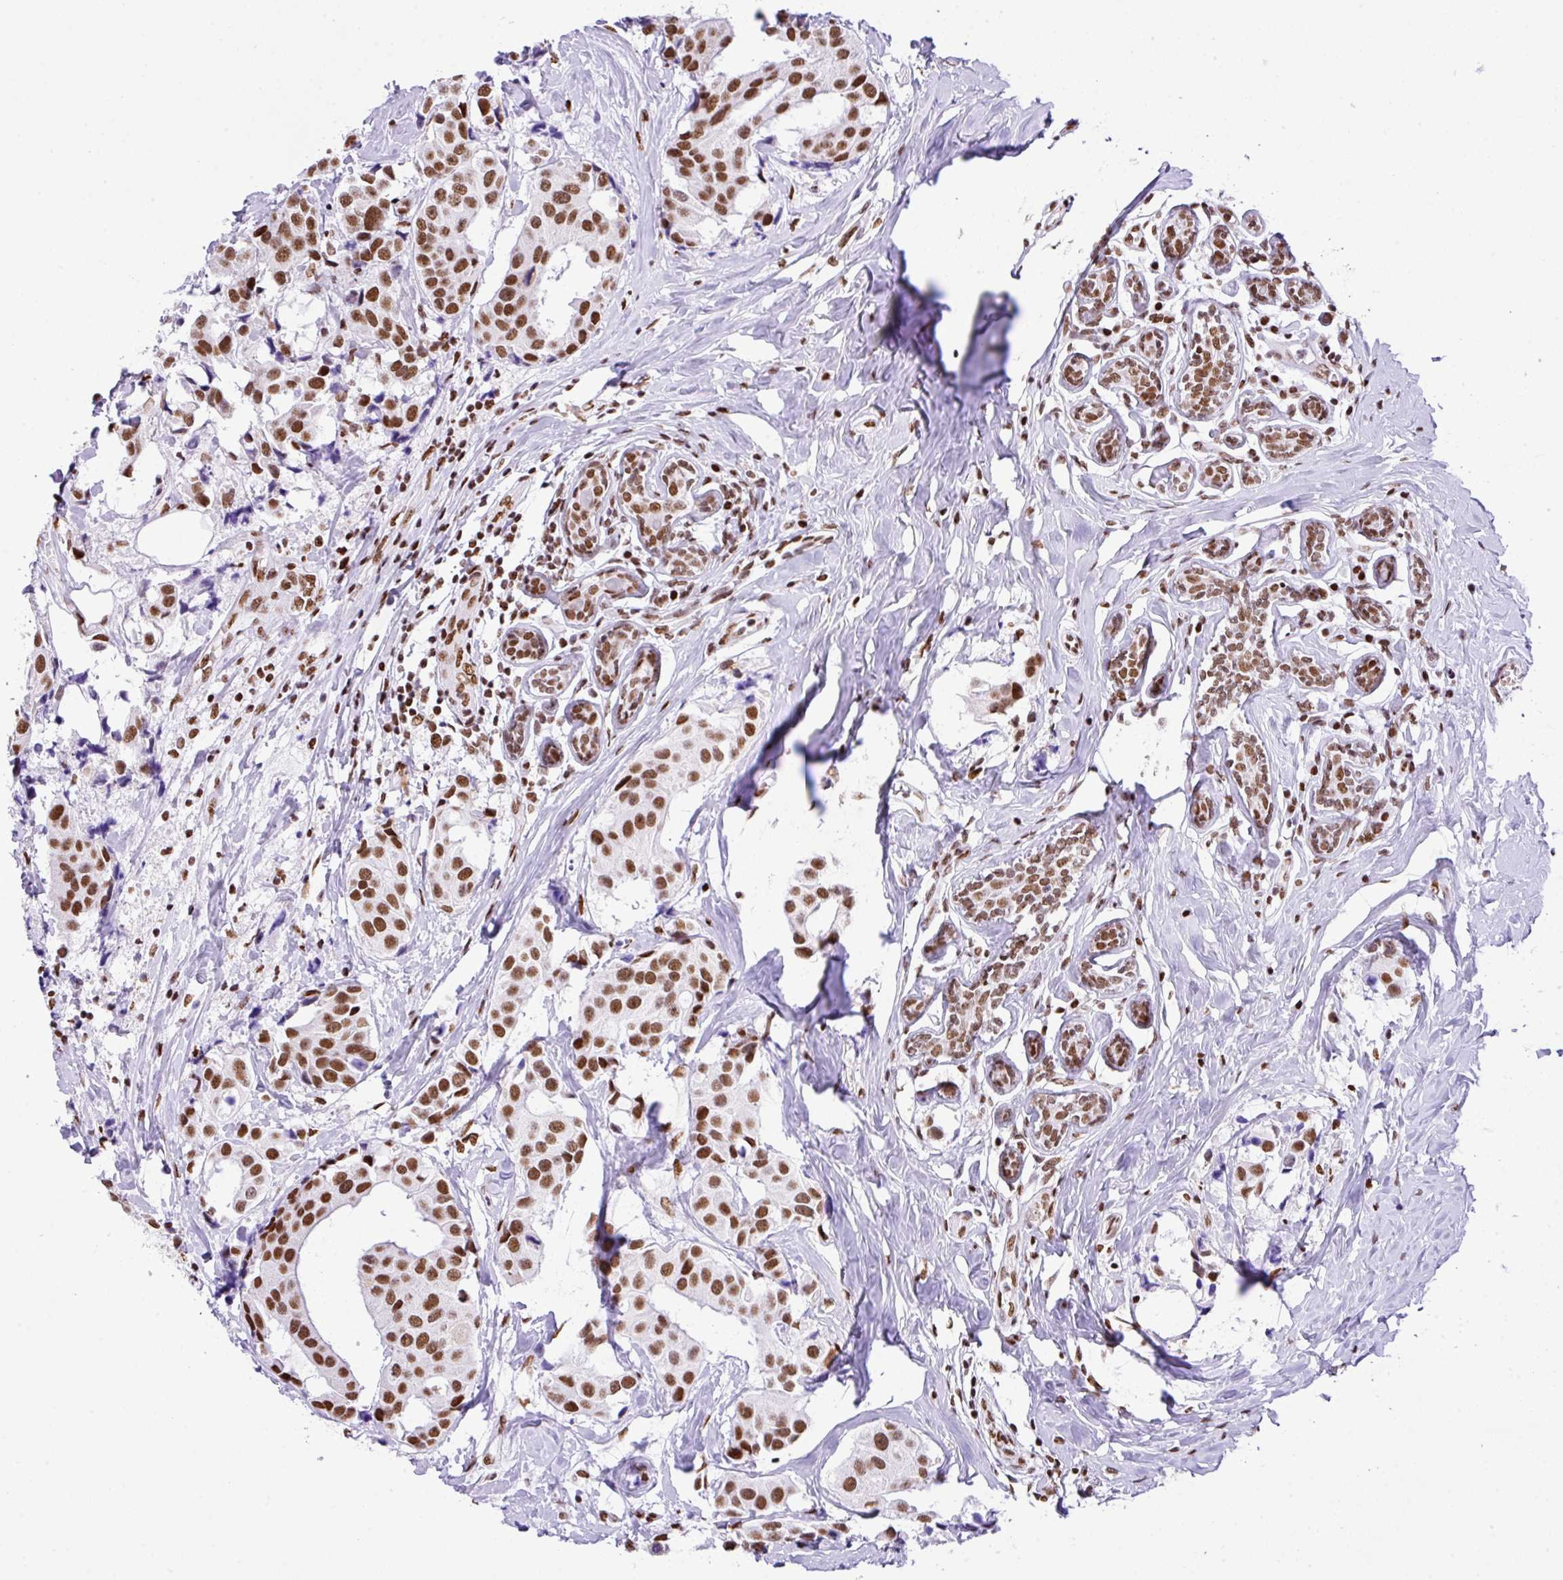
{"staining": {"intensity": "moderate", "quantity": ">75%", "location": "nuclear"}, "tissue": "breast cancer", "cell_type": "Tumor cells", "image_type": "cancer", "snomed": [{"axis": "morphology", "description": "Normal tissue, NOS"}, {"axis": "morphology", "description": "Duct carcinoma"}, {"axis": "topography", "description": "Breast"}], "caption": "Breast cancer stained for a protein displays moderate nuclear positivity in tumor cells. The staining is performed using DAB brown chromogen to label protein expression. The nuclei are counter-stained blue using hematoxylin.", "gene": "RARG", "patient": {"sex": "female", "age": 39}}